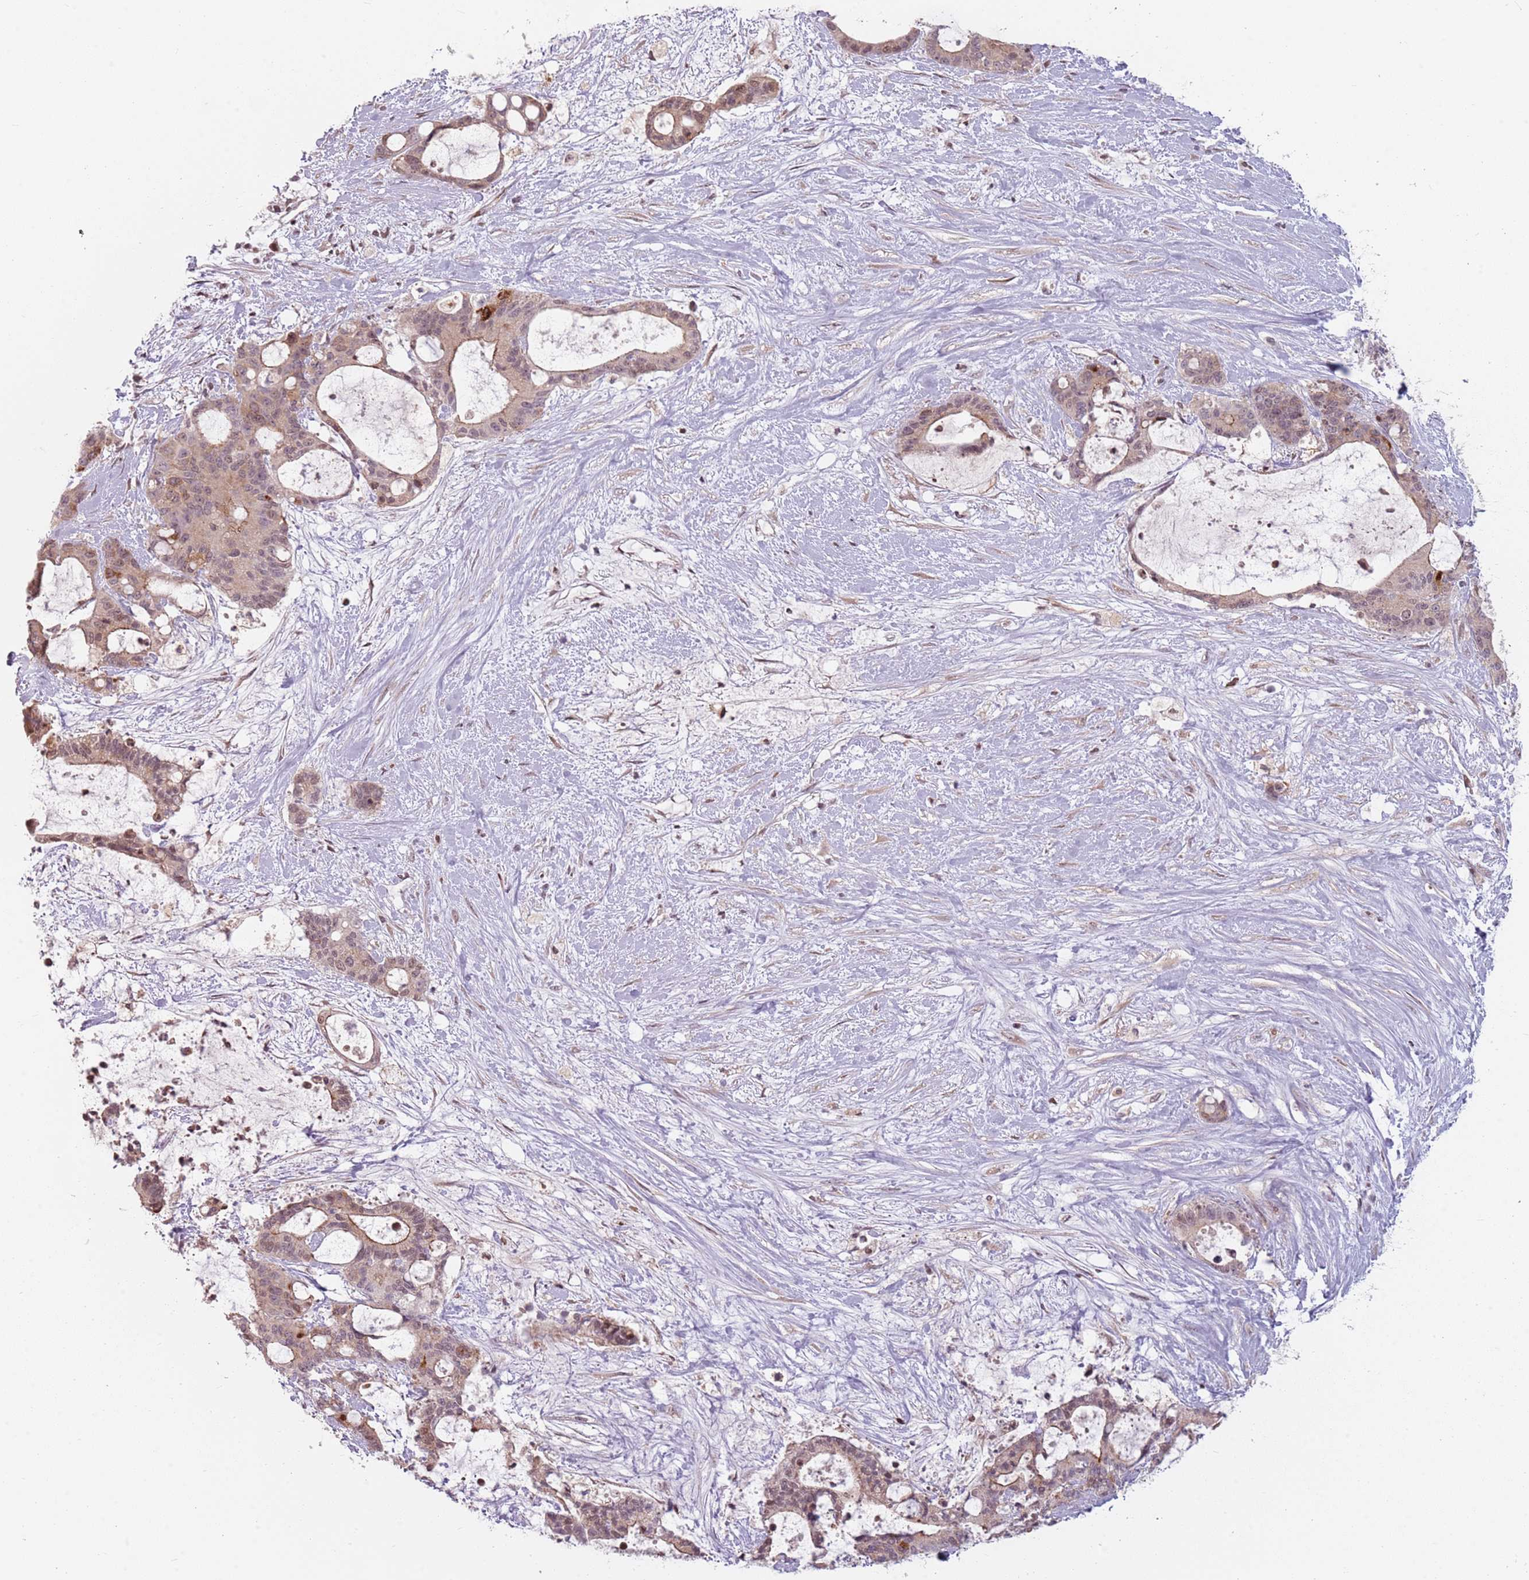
{"staining": {"intensity": "weak", "quantity": ">75%", "location": "cytoplasmic/membranous"}, "tissue": "liver cancer", "cell_type": "Tumor cells", "image_type": "cancer", "snomed": [{"axis": "morphology", "description": "Normal tissue, NOS"}, {"axis": "morphology", "description": "Cholangiocarcinoma"}, {"axis": "topography", "description": "Liver"}, {"axis": "topography", "description": "Peripheral nerve tissue"}], "caption": "Tumor cells demonstrate low levels of weak cytoplasmic/membranous positivity in approximately >75% of cells in human liver cholangiocarcinoma.", "gene": "ADGRG1", "patient": {"sex": "female", "age": 73}}